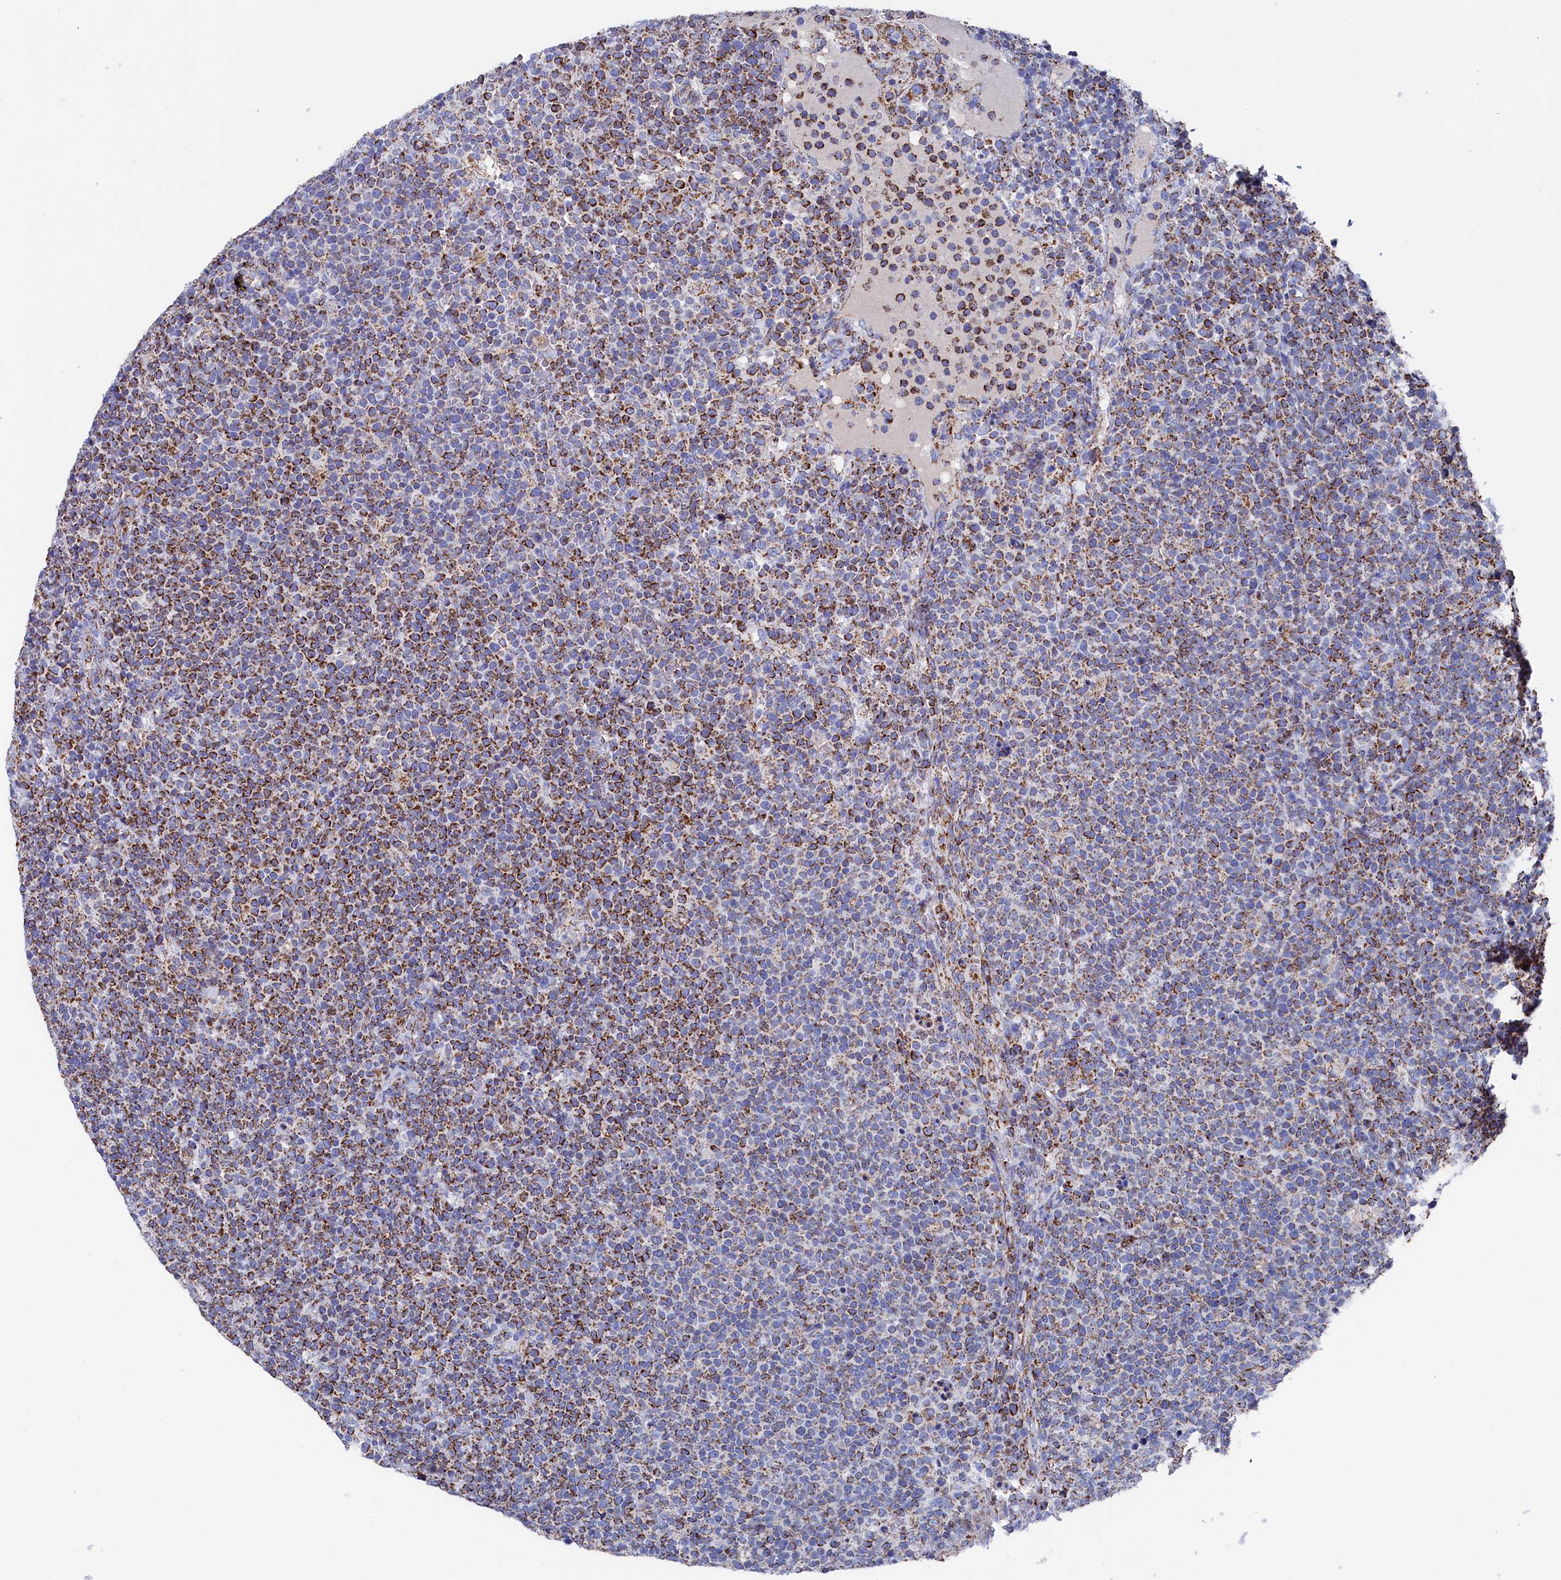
{"staining": {"intensity": "moderate", "quantity": ">75%", "location": "cytoplasmic/membranous"}, "tissue": "lymphoma", "cell_type": "Tumor cells", "image_type": "cancer", "snomed": [{"axis": "morphology", "description": "Malignant lymphoma, non-Hodgkin's type, High grade"}, {"axis": "topography", "description": "Lymph node"}], "caption": "Moderate cytoplasmic/membranous positivity is identified in about >75% of tumor cells in malignant lymphoma, non-Hodgkin's type (high-grade).", "gene": "MMAB", "patient": {"sex": "male", "age": 61}}